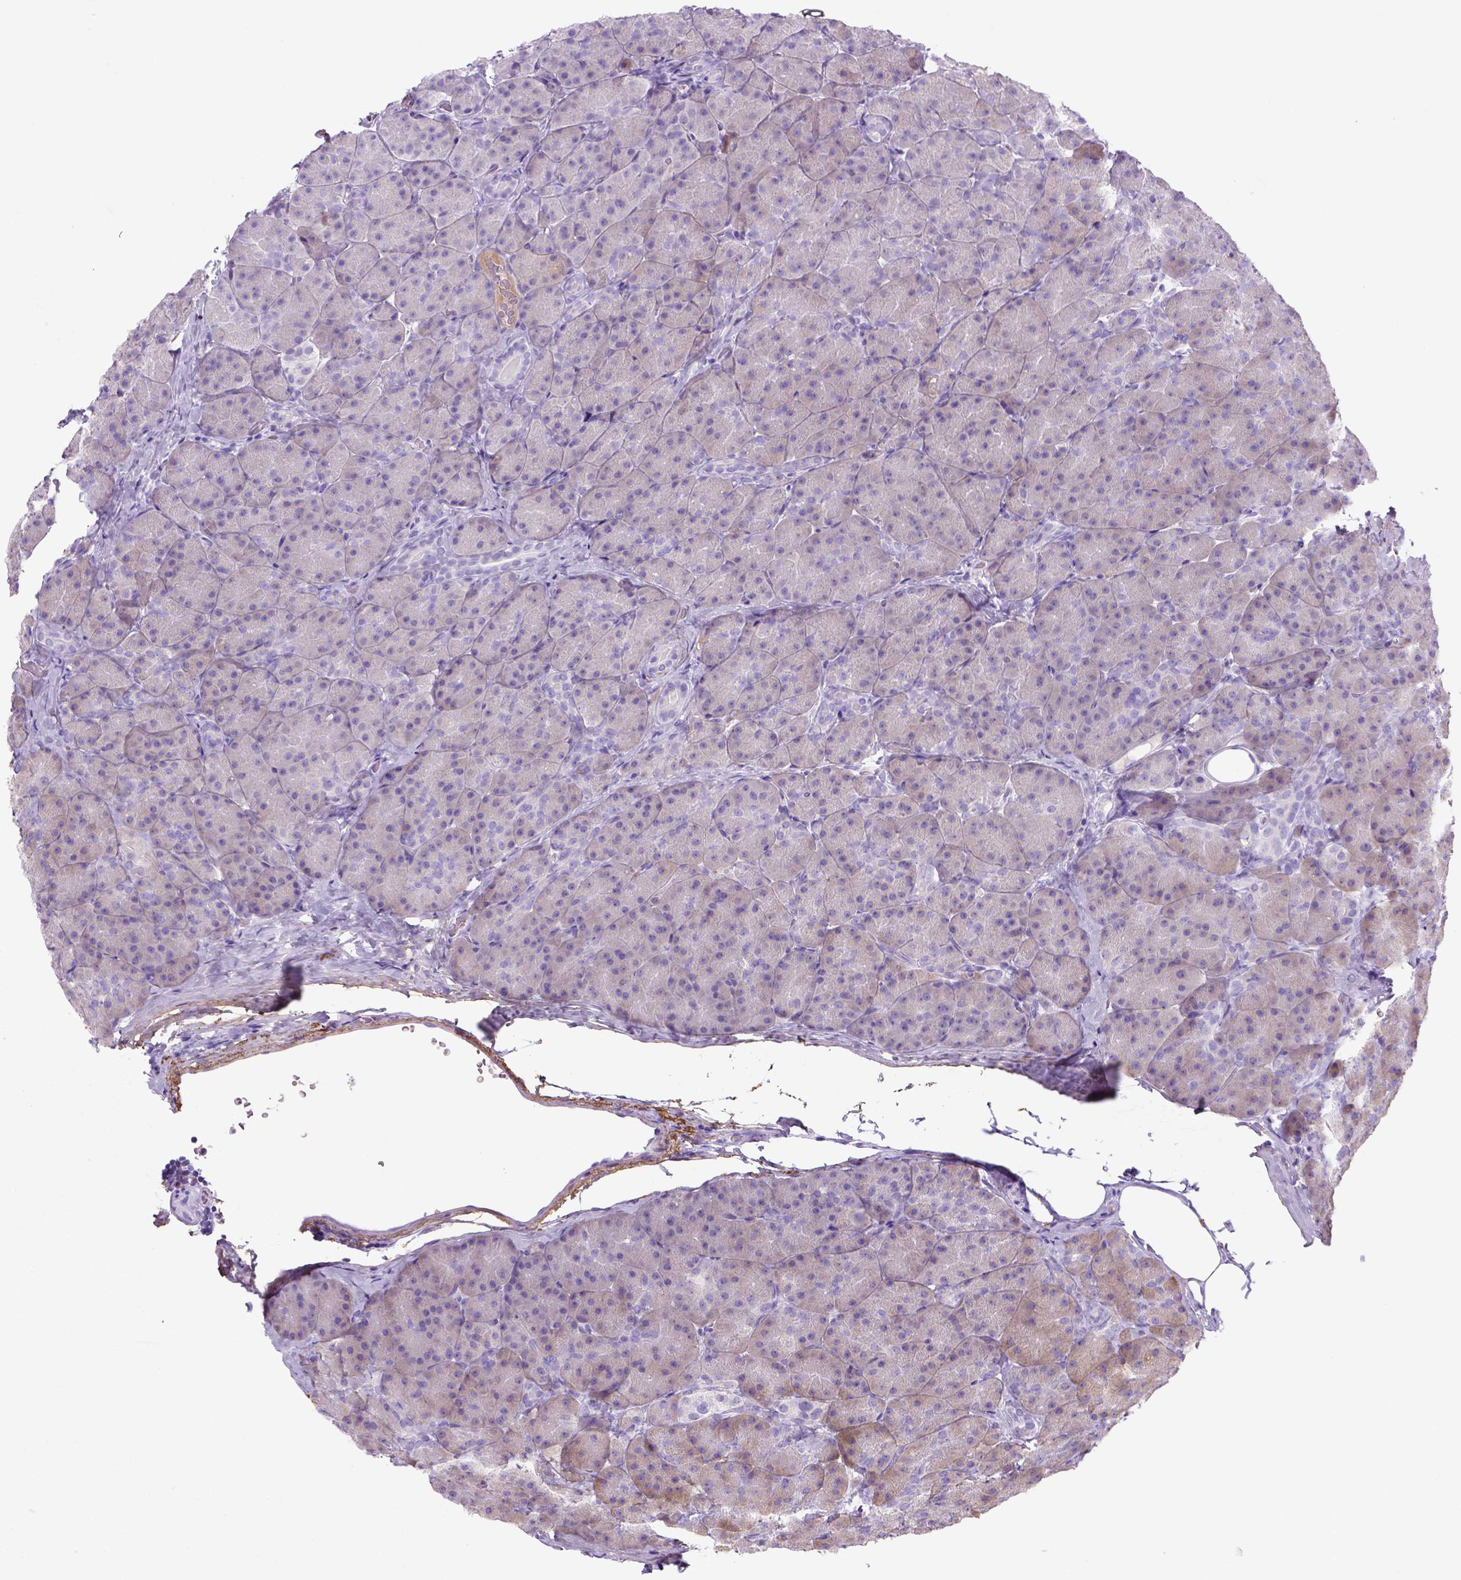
{"staining": {"intensity": "negative", "quantity": "none", "location": "none"}, "tissue": "pancreas", "cell_type": "Exocrine glandular cells", "image_type": "normal", "snomed": [{"axis": "morphology", "description": "Normal tissue, NOS"}, {"axis": "topography", "description": "Pancreas"}], "caption": "Unremarkable pancreas was stained to show a protein in brown. There is no significant staining in exocrine glandular cells.", "gene": "SIRPD", "patient": {"sex": "male", "age": 57}}